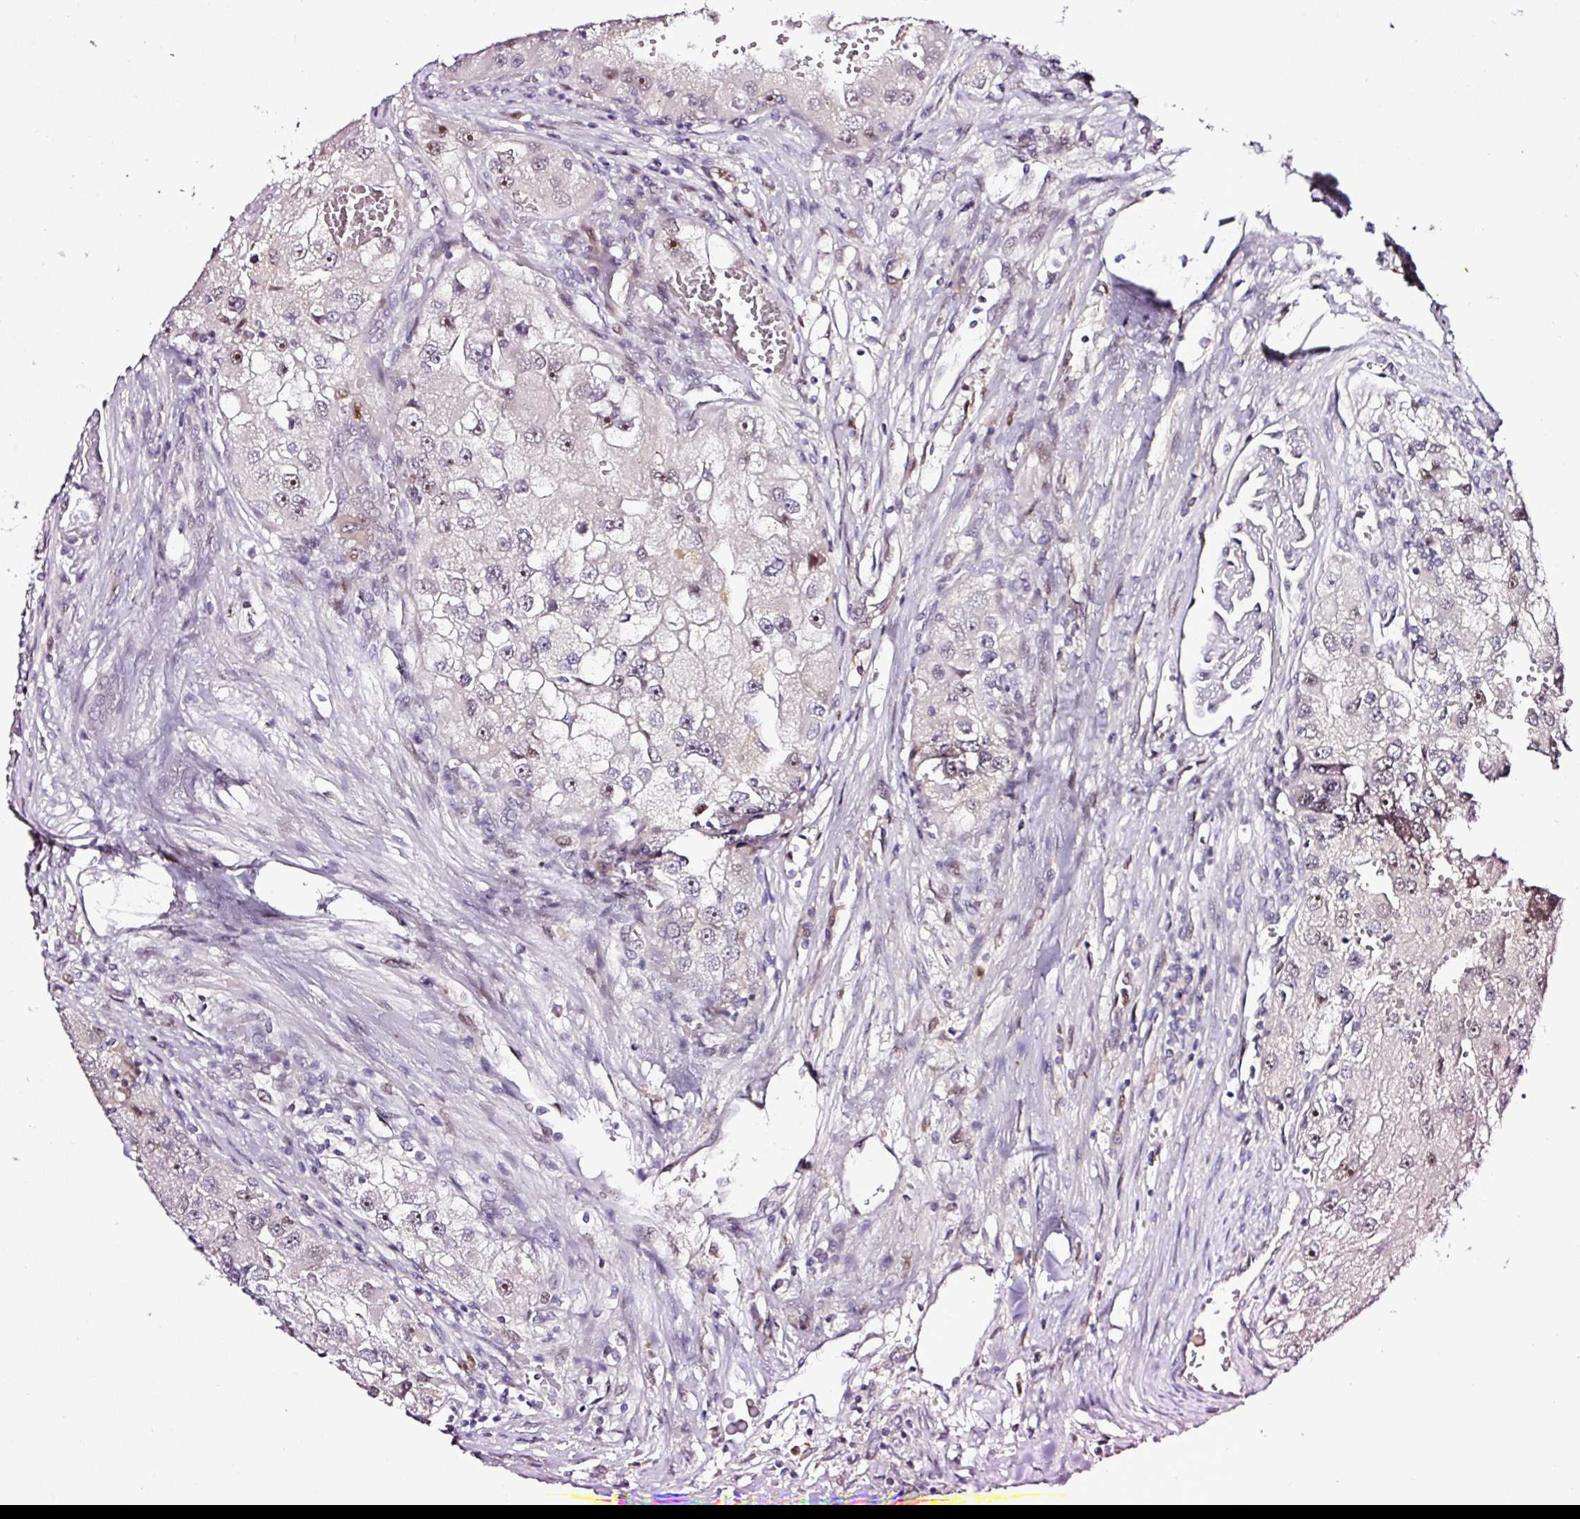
{"staining": {"intensity": "weak", "quantity": "<25%", "location": "nuclear"}, "tissue": "renal cancer", "cell_type": "Tumor cells", "image_type": "cancer", "snomed": [{"axis": "morphology", "description": "Adenocarcinoma, NOS"}, {"axis": "topography", "description": "Kidney"}], "caption": "This is an immunohistochemistry (IHC) micrograph of renal adenocarcinoma. There is no staining in tumor cells.", "gene": "KLF16", "patient": {"sex": "male", "age": 63}}